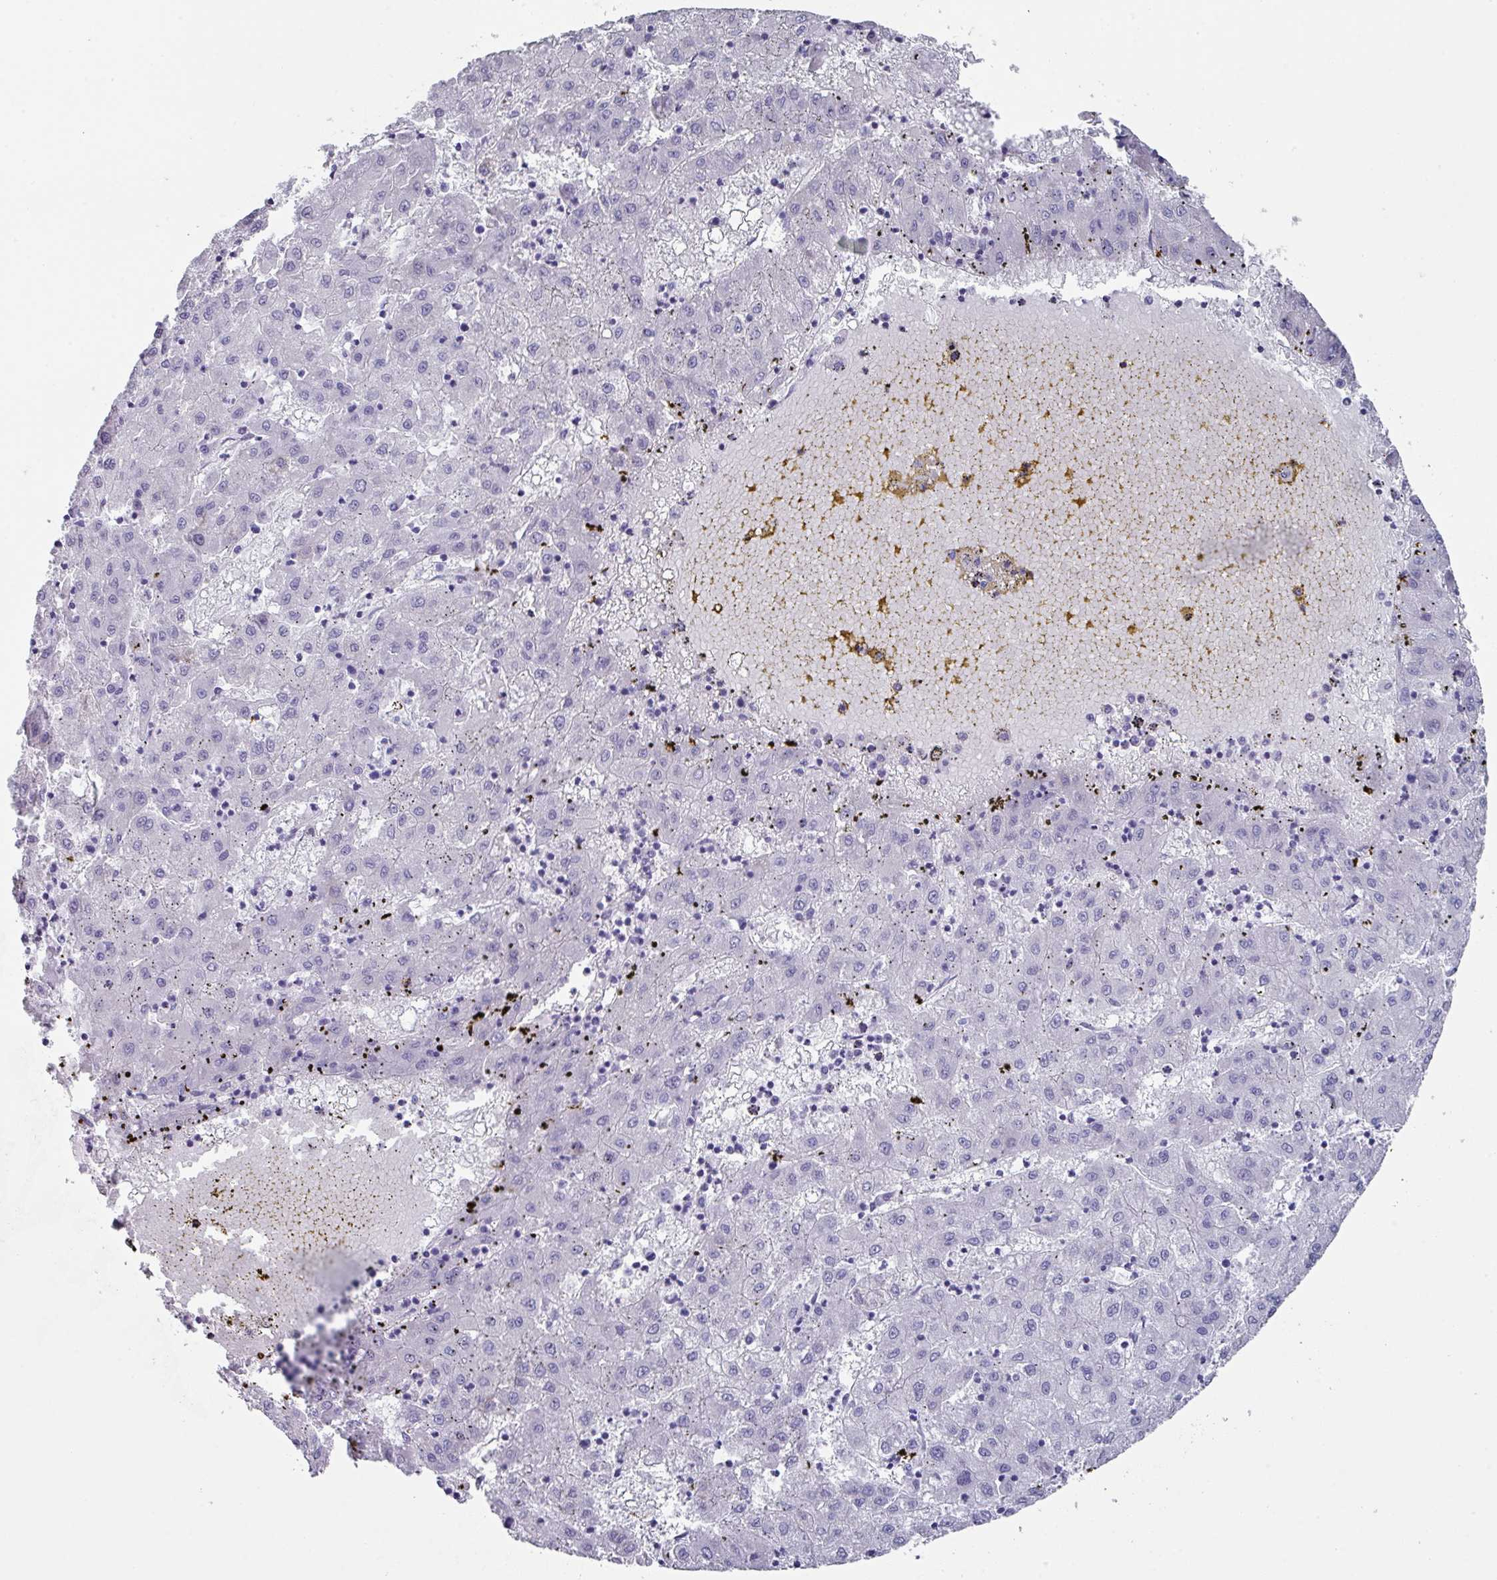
{"staining": {"intensity": "negative", "quantity": "none", "location": "none"}, "tissue": "liver cancer", "cell_type": "Tumor cells", "image_type": "cancer", "snomed": [{"axis": "morphology", "description": "Carcinoma, Hepatocellular, NOS"}, {"axis": "topography", "description": "Liver"}], "caption": "This is an immunohistochemistry micrograph of liver cancer (hepatocellular carcinoma). There is no positivity in tumor cells.", "gene": "PEX10", "patient": {"sex": "male", "age": 72}}